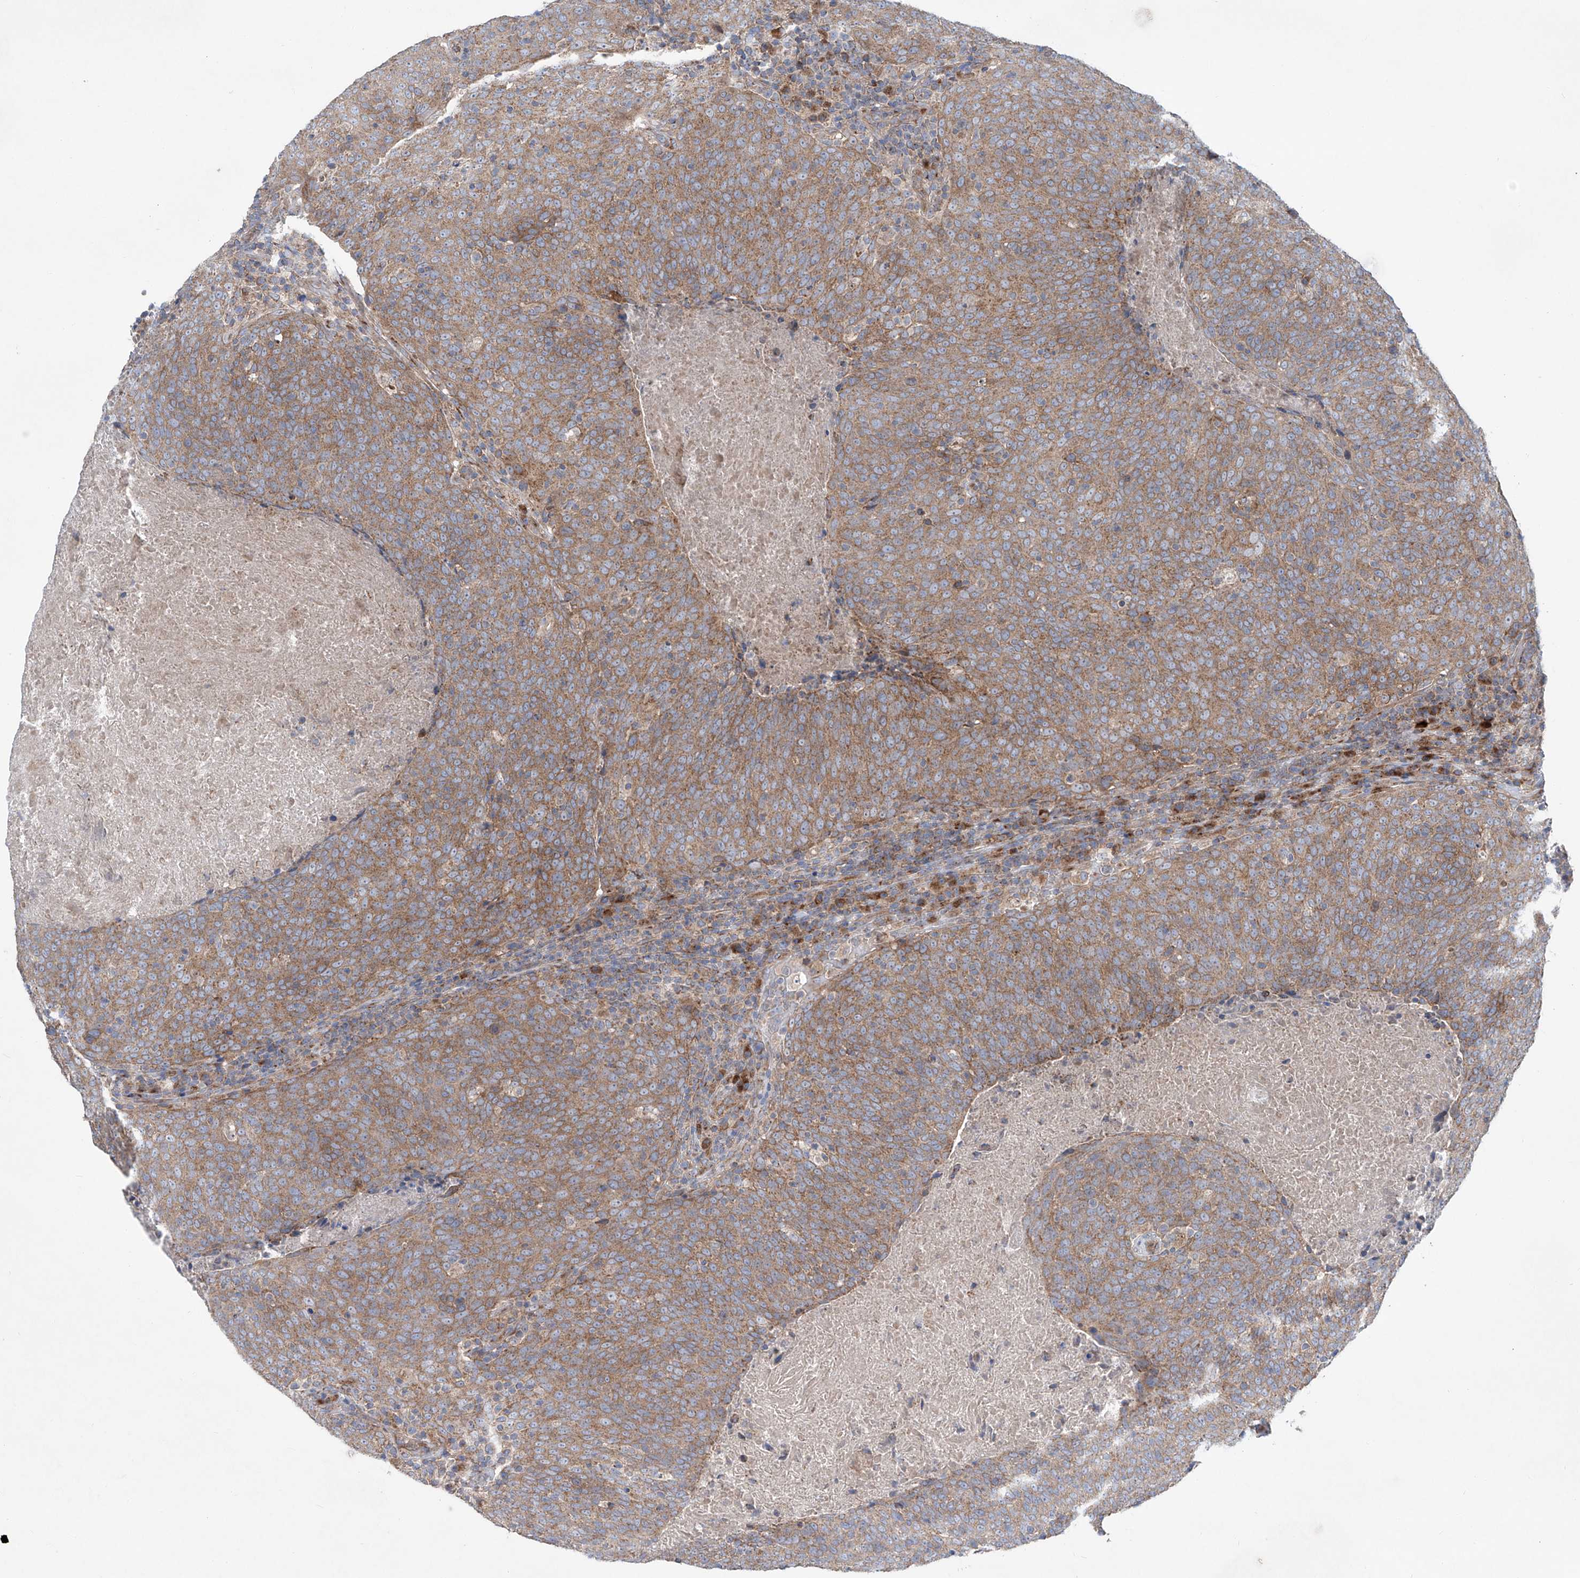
{"staining": {"intensity": "moderate", "quantity": ">75%", "location": "cytoplasmic/membranous"}, "tissue": "head and neck cancer", "cell_type": "Tumor cells", "image_type": "cancer", "snomed": [{"axis": "morphology", "description": "Squamous cell carcinoma, NOS"}, {"axis": "morphology", "description": "Squamous cell carcinoma, metastatic, NOS"}, {"axis": "topography", "description": "Lymph node"}, {"axis": "topography", "description": "Head-Neck"}], "caption": "A high-resolution image shows immunohistochemistry (IHC) staining of squamous cell carcinoma (head and neck), which shows moderate cytoplasmic/membranous staining in approximately >75% of tumor cells.", "gene": "KLC4", "patient": {"sex": "male", "age": 62}}